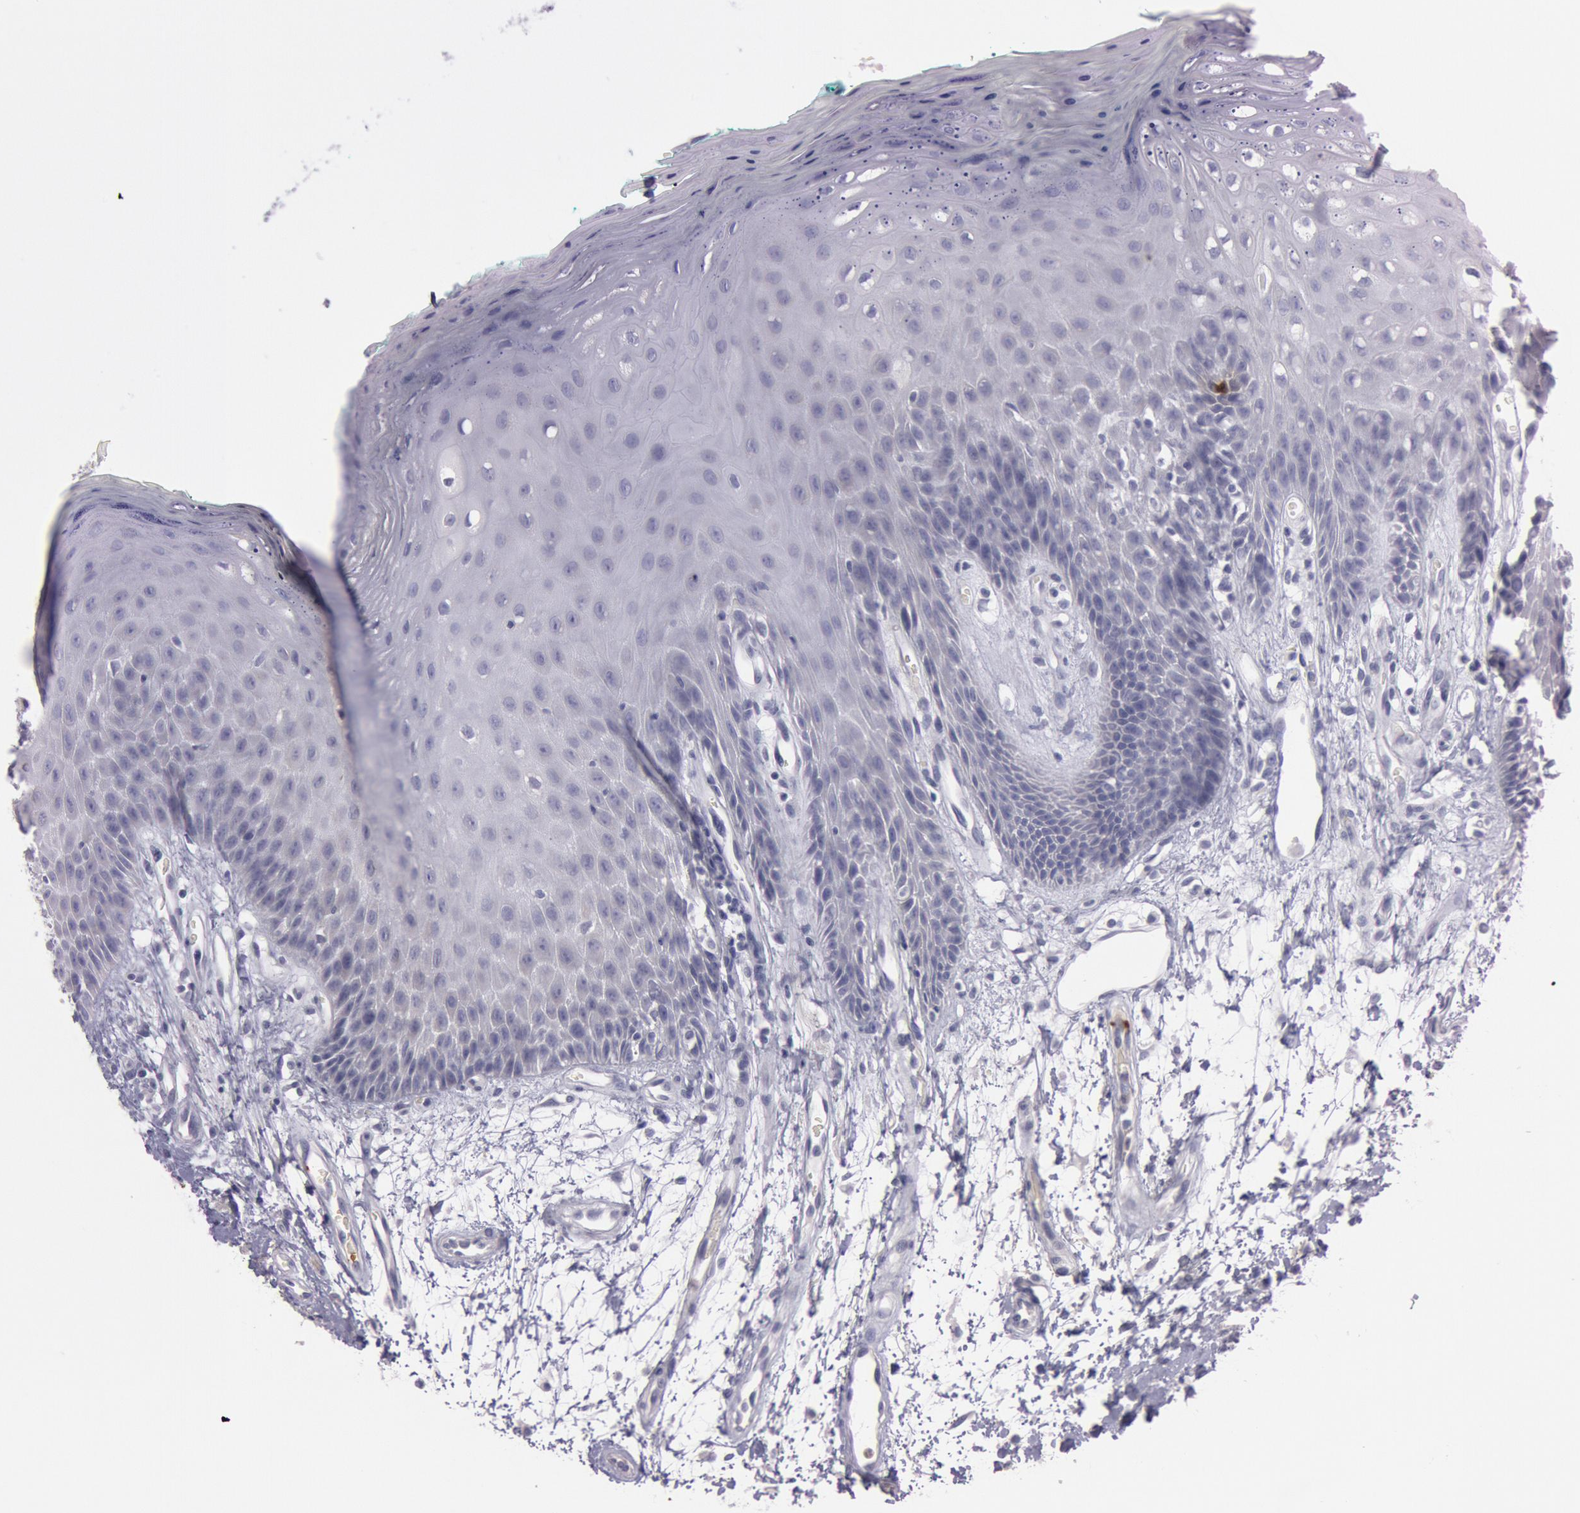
{"staining": {"intensity": "negative", "quantity": "none", "location": "none"}, "tissue": "oral mucosa", "cell_type": "Squamous epithelial cells", "image_type": "normal", "snomed": [{"axis": "morphology", "description": "Normal tissue, NOS"}, {"axis": "morphology", "description": "Squamous cell carcinoma, NOS"}, {"axis": "topography", "description": "Skeletal muscle"}, {"axis": "topography", "description": "Oral tissue"}, {"axis": "topography", "description": "Head-Neck"}], "caption": "Immunohistochemistry photomicrograph of normal oral mucosa: human oral mucosa stained with DAB (3,3'-diaminobenzidine) displays no significant protein staining in squamous epithelial cells.", "gene": "KDM6A", "patient": {"sex": "female", "age": 84}}